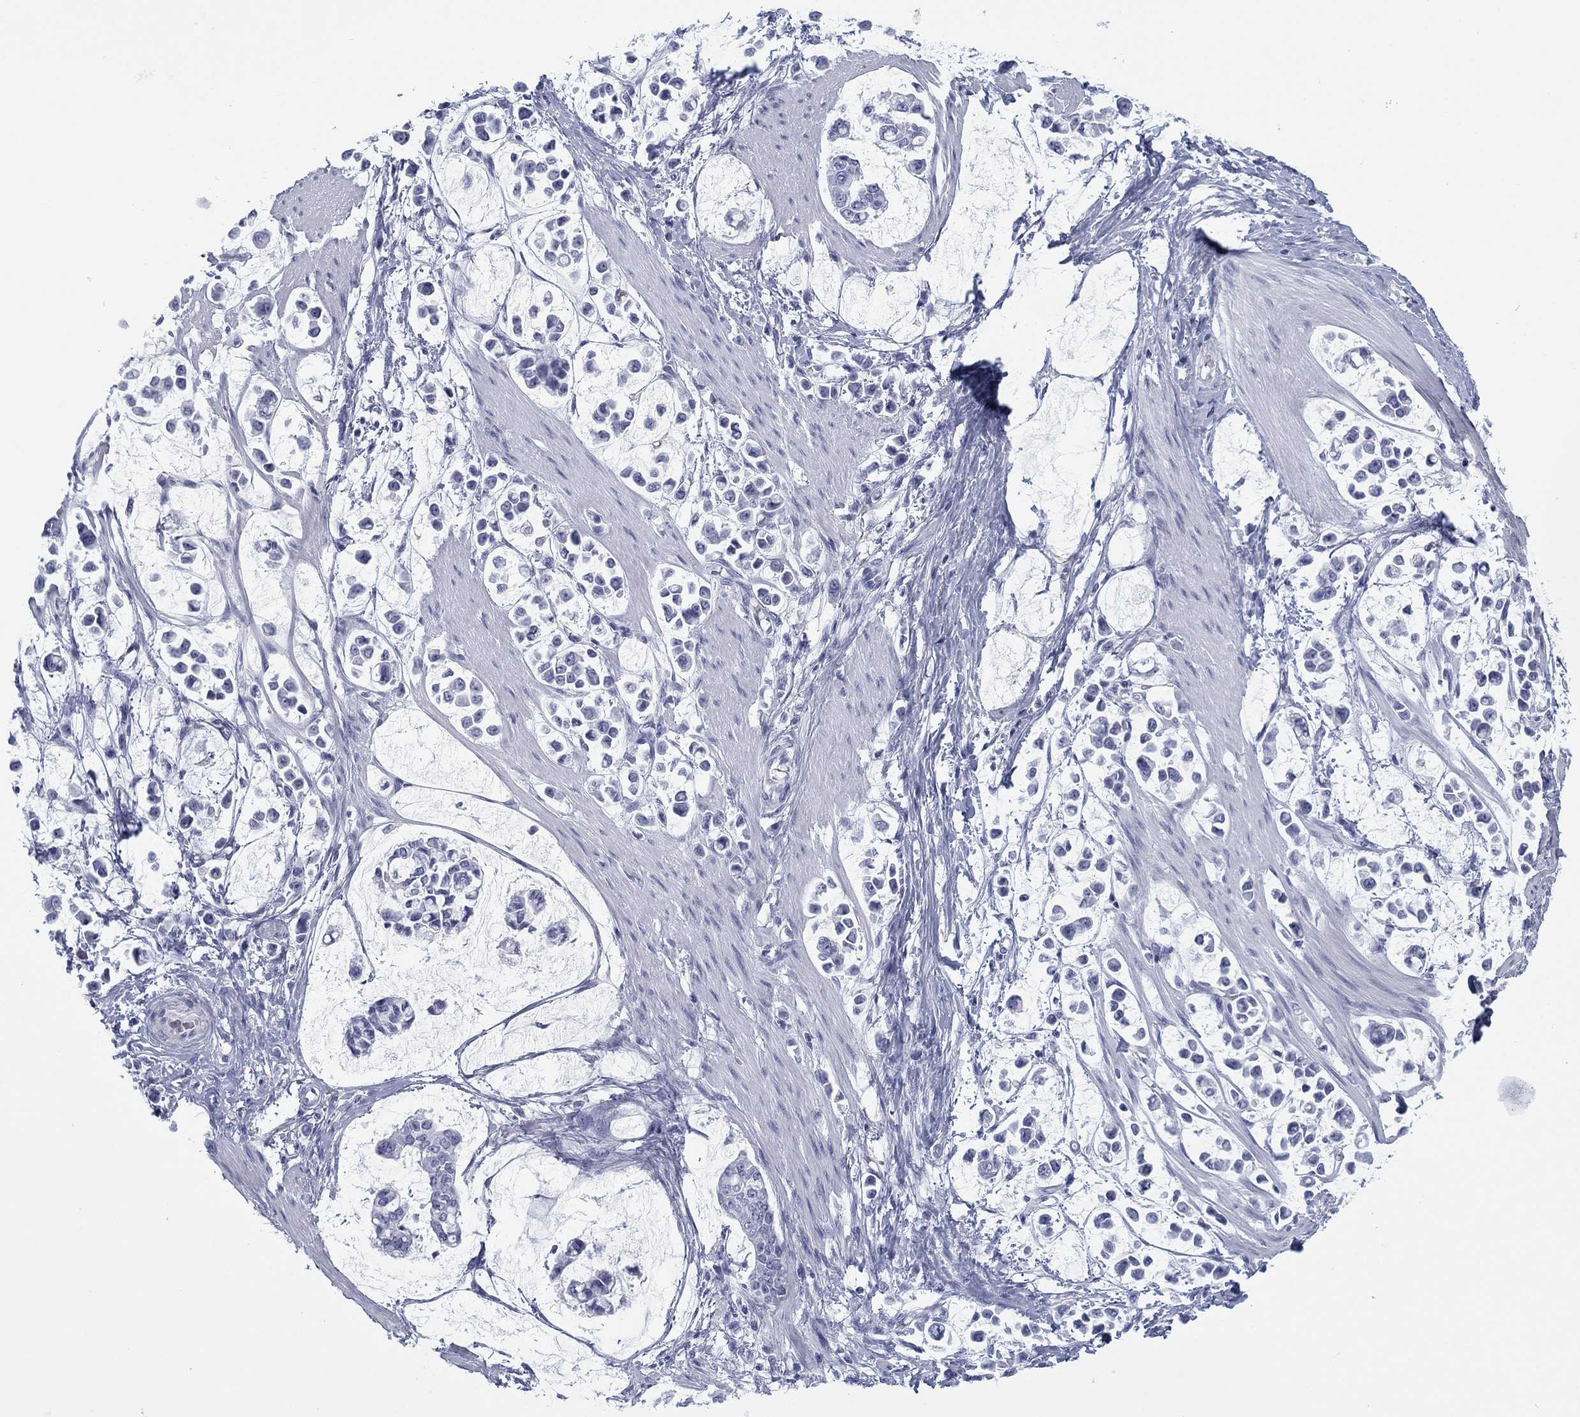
{"staining": {"intensity": "negative", "quantity": "none", "location": "none"}, "tissue": "stomach cancer", "cell_type": "Tumor cells", "image_type": "cancer", "snomed": [{"axis": "morphology", "description": "Adenocarcinoma, NOS"}, {"axis": "topography", "description": "Stomach"}], "caption": "Immunohistochemistry micrograph of neoplastic tissue: stomach cancer (adenocarcinoma) stained with DAB shows no significant protein staining in tumor cells. (Stains: DAB (3,3'-diaminobenzidine) IHC with hematoxylin counter stain, Microscopy: brightfield microscopy at high magnification).", "gene": "CALB1", "patient": {"sex": "male", "age": 82}}